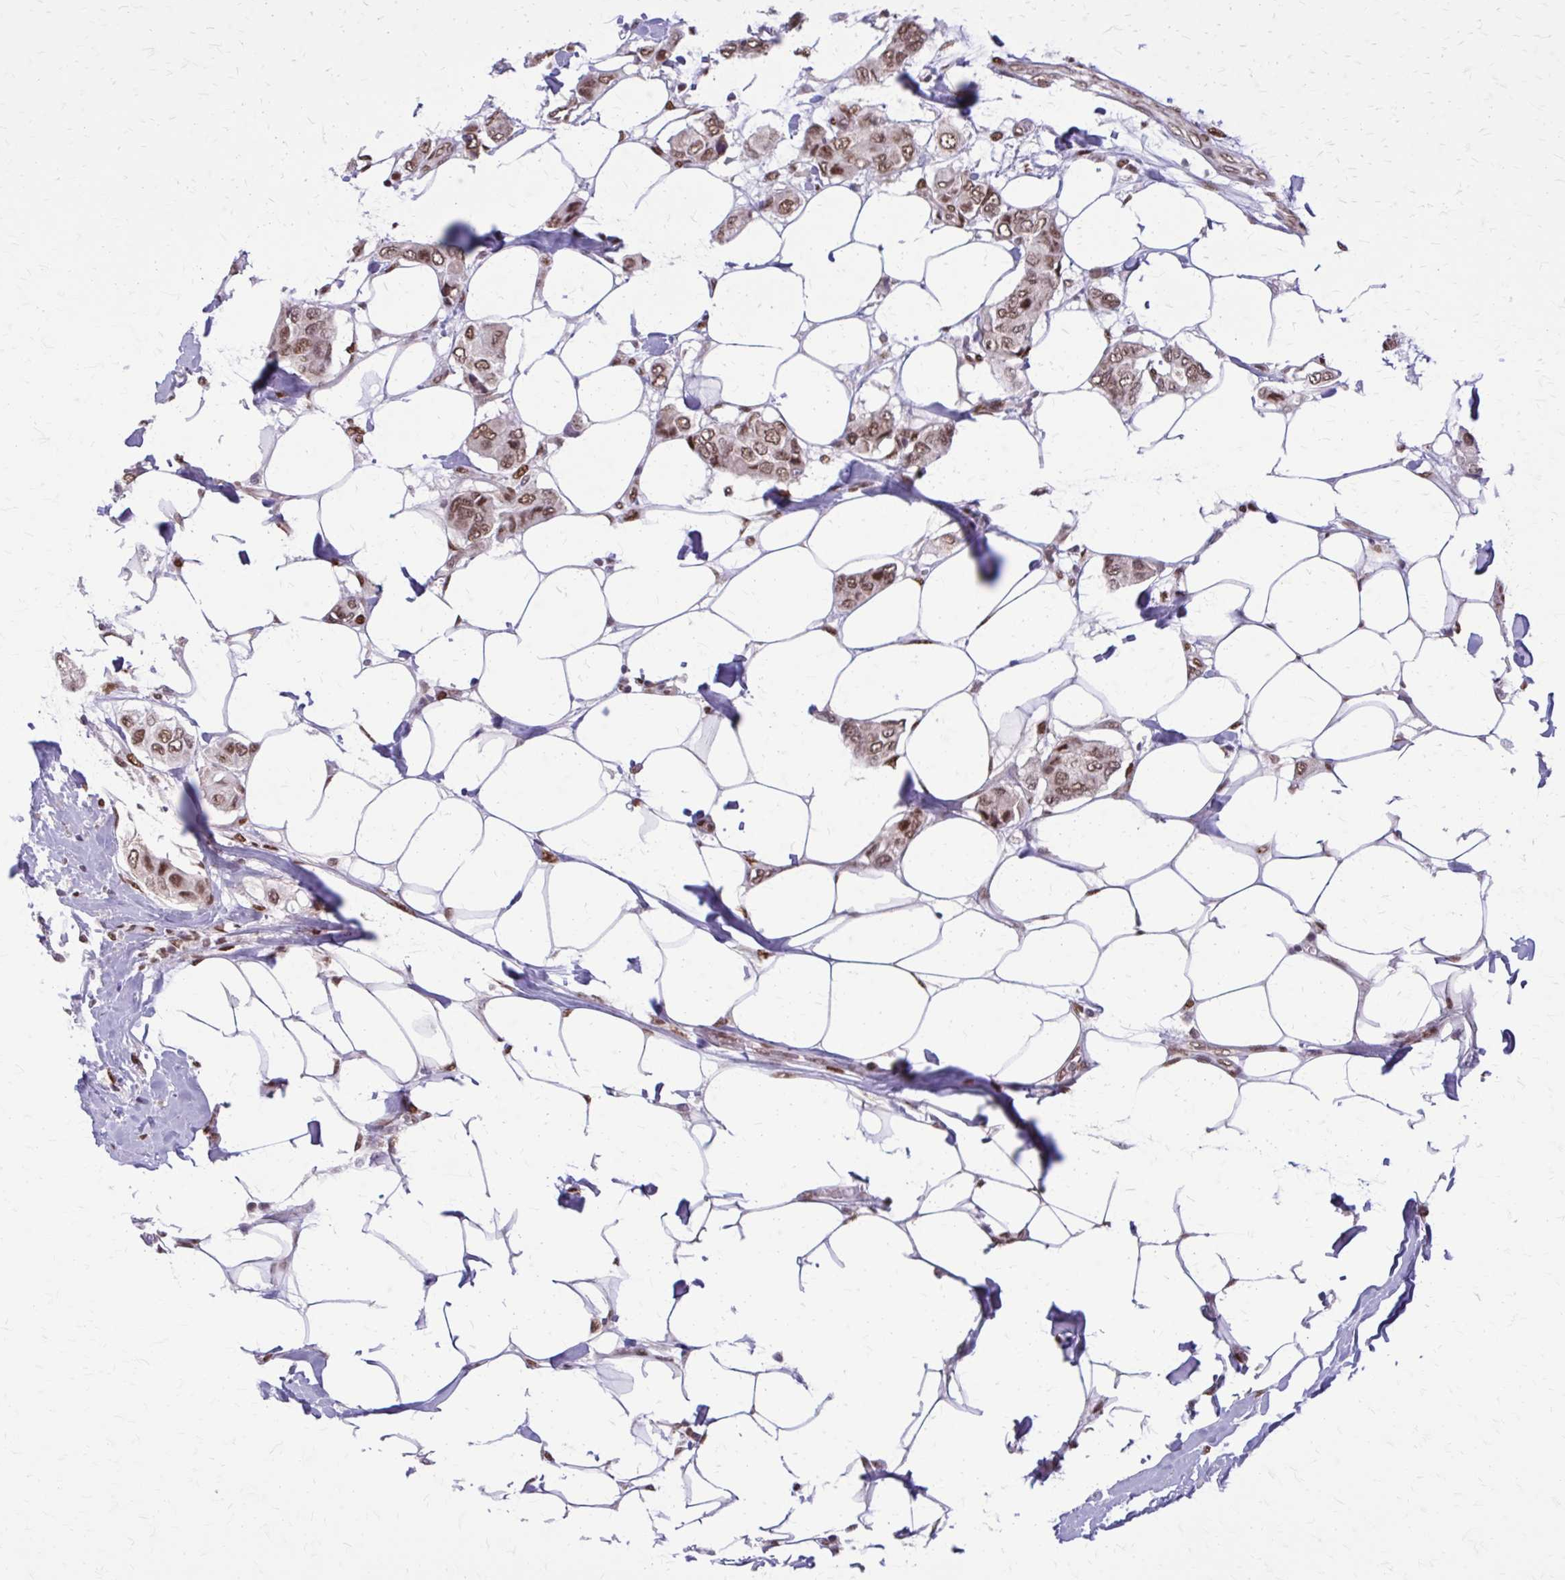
{"staining": {"intensity": "moderate", "quantity": ">75%", "location": "nuclear"}, "tissue": "breast cancer", "cell_type": "Tumor cells", "image_type": "cancer", "snomed": [{"axis": "morphology", "description": "Lobular carcinoma"}, {"axis": "topography", "description": "Breast"}], "caption": "The photomicrograph displays a brown stain indicating the presence of a protein in the nuclear of tumor cells in breast cancer (lobular carcinoma).", "gene": "TTF1", "patient": {"sex": "female", "age": 51}}